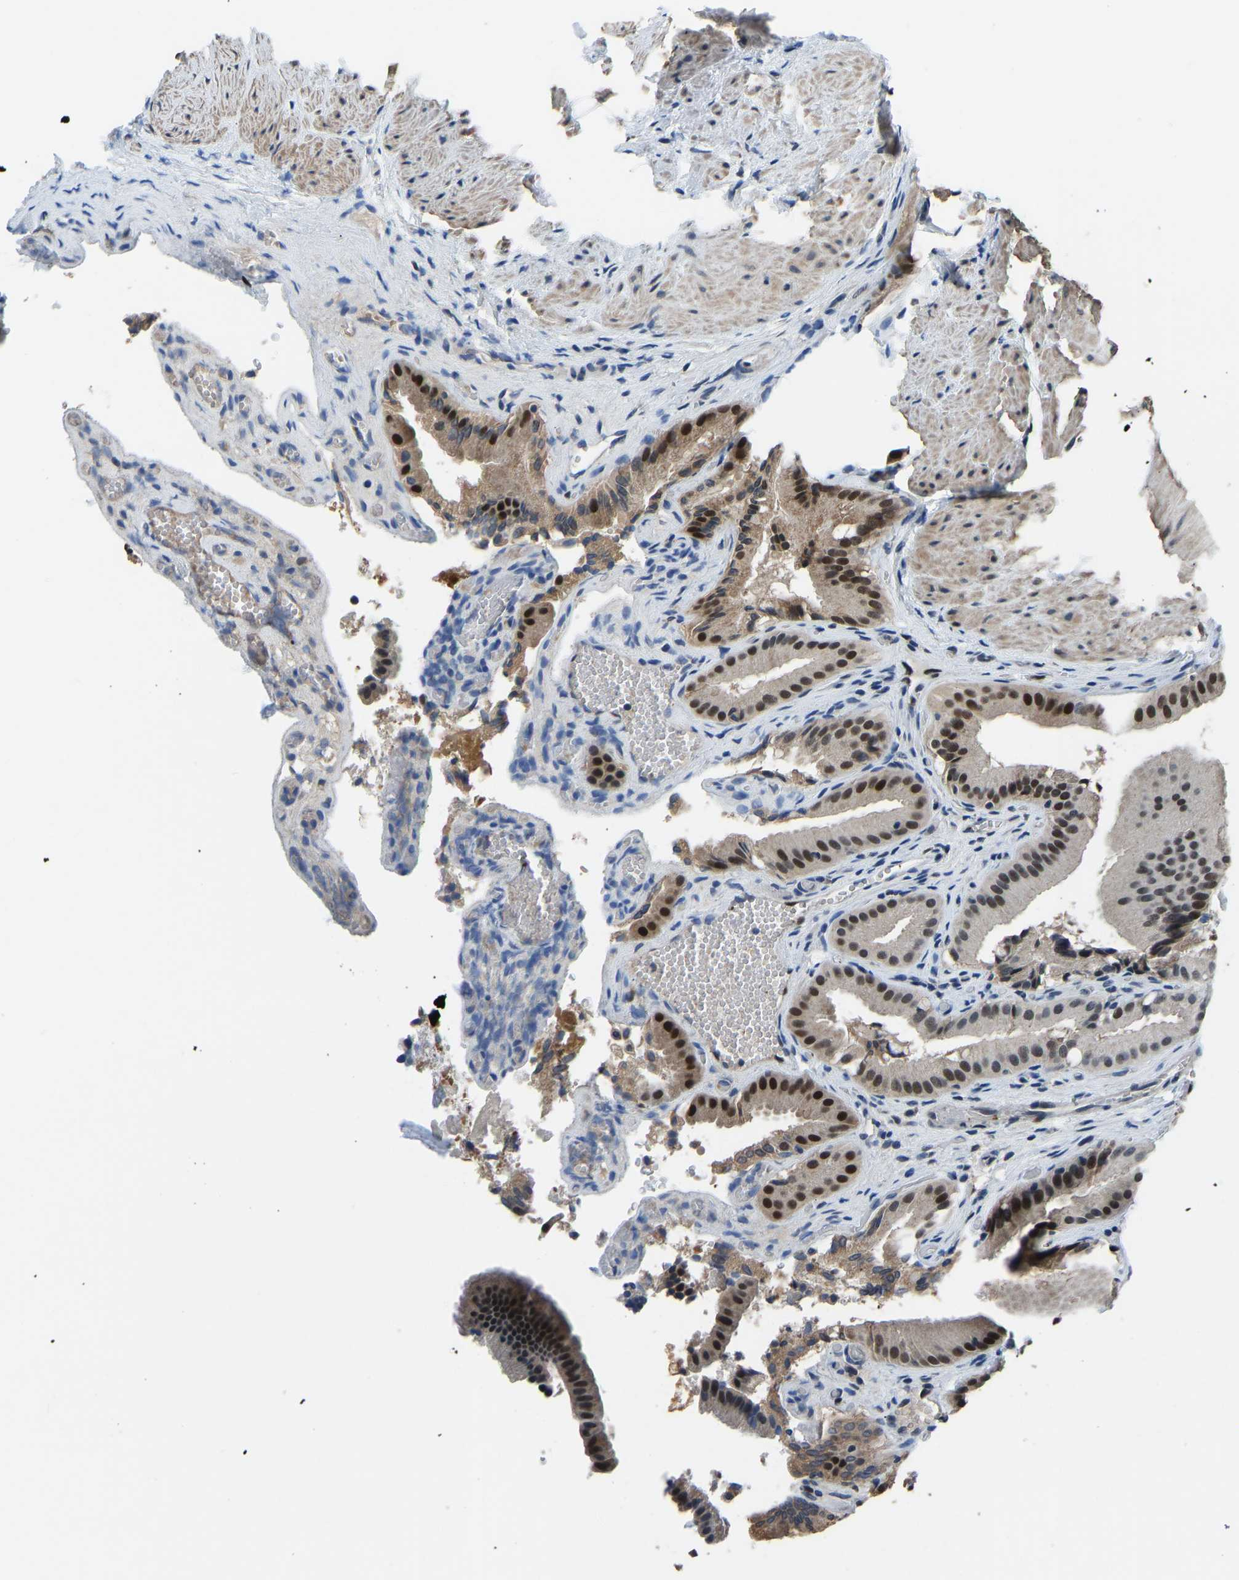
{"staining": {"intensity": "strong", "quantity": ">75%", "location": "nuclear"}, "tissue": "gallbladder", "cell_type": "Glandular cells", "image_type": "normal", "snomed": [{"axis": "morphology", "description": "Normal tissue, NOS"}, {"axis": "topography", "description": "Gallbladder"}], "caption": "DAB immunohistochemical staining of unremarkable human gallbladder demonstrates strong nuclear protein positivity in about >75% of glandular cells.", "gene": "FOS", "patient": {"sex": "male", "age": 49}}